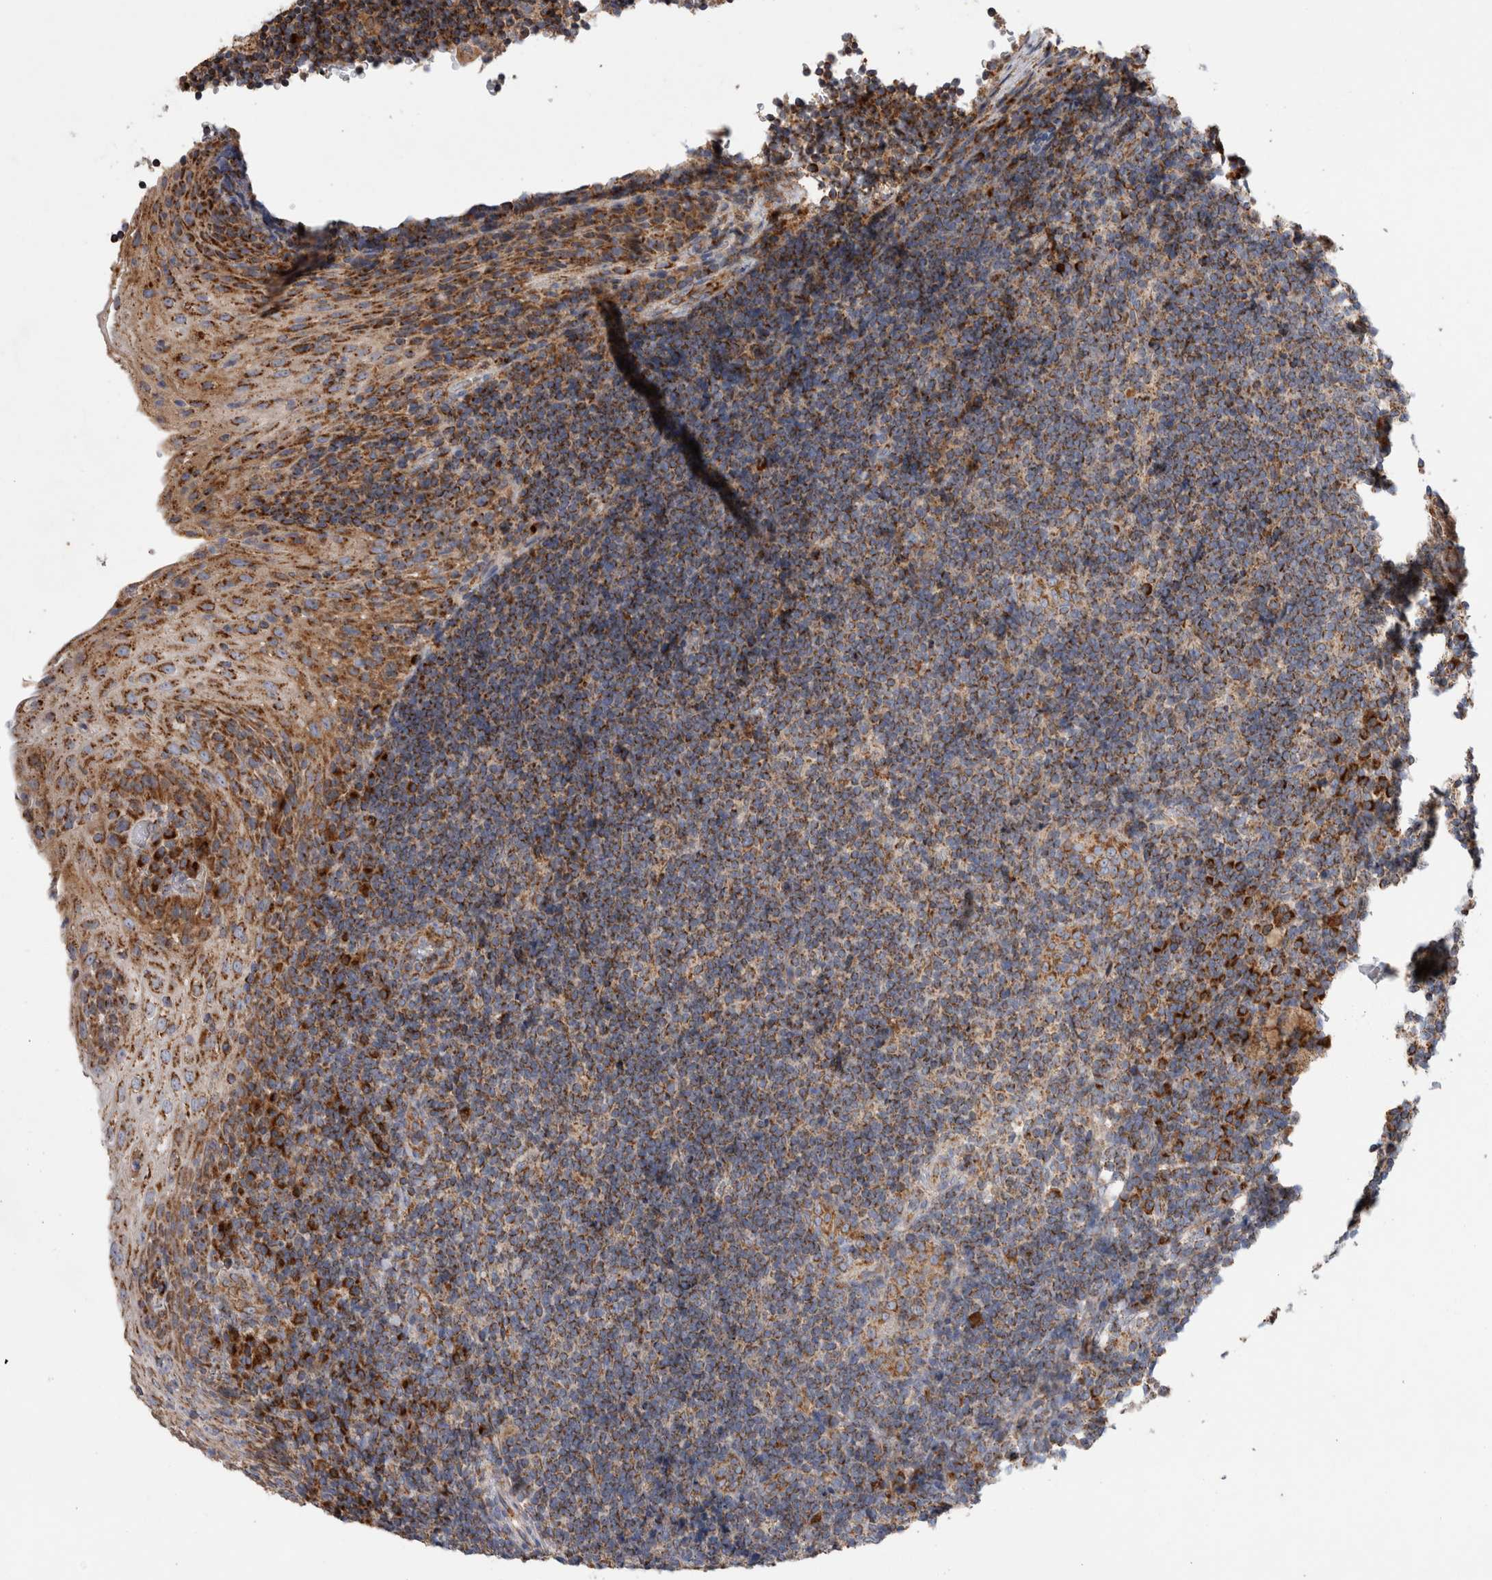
{"staining": {"intensity": "moderate", "quantity": ">75%", "location": "cytoplasmic/membranous"}, "tissue": "tonsil", "cell_type": "Germinal center cells", "image_type": "normal", "snomed": [{"axis": "morphology", "description": "Normal tissue, NOS"}, {"axis": "topography", "description": "Tonsil"}], "caption": "This photomicrograph exhibits immunohistochemistry staining of unremarkable tonsil, with medium moderate cytoplasmic/membranous expression in about >75% of germinal center cells.", "gene": "IARS2", "patient": {"sex": "male", "age": 37}}